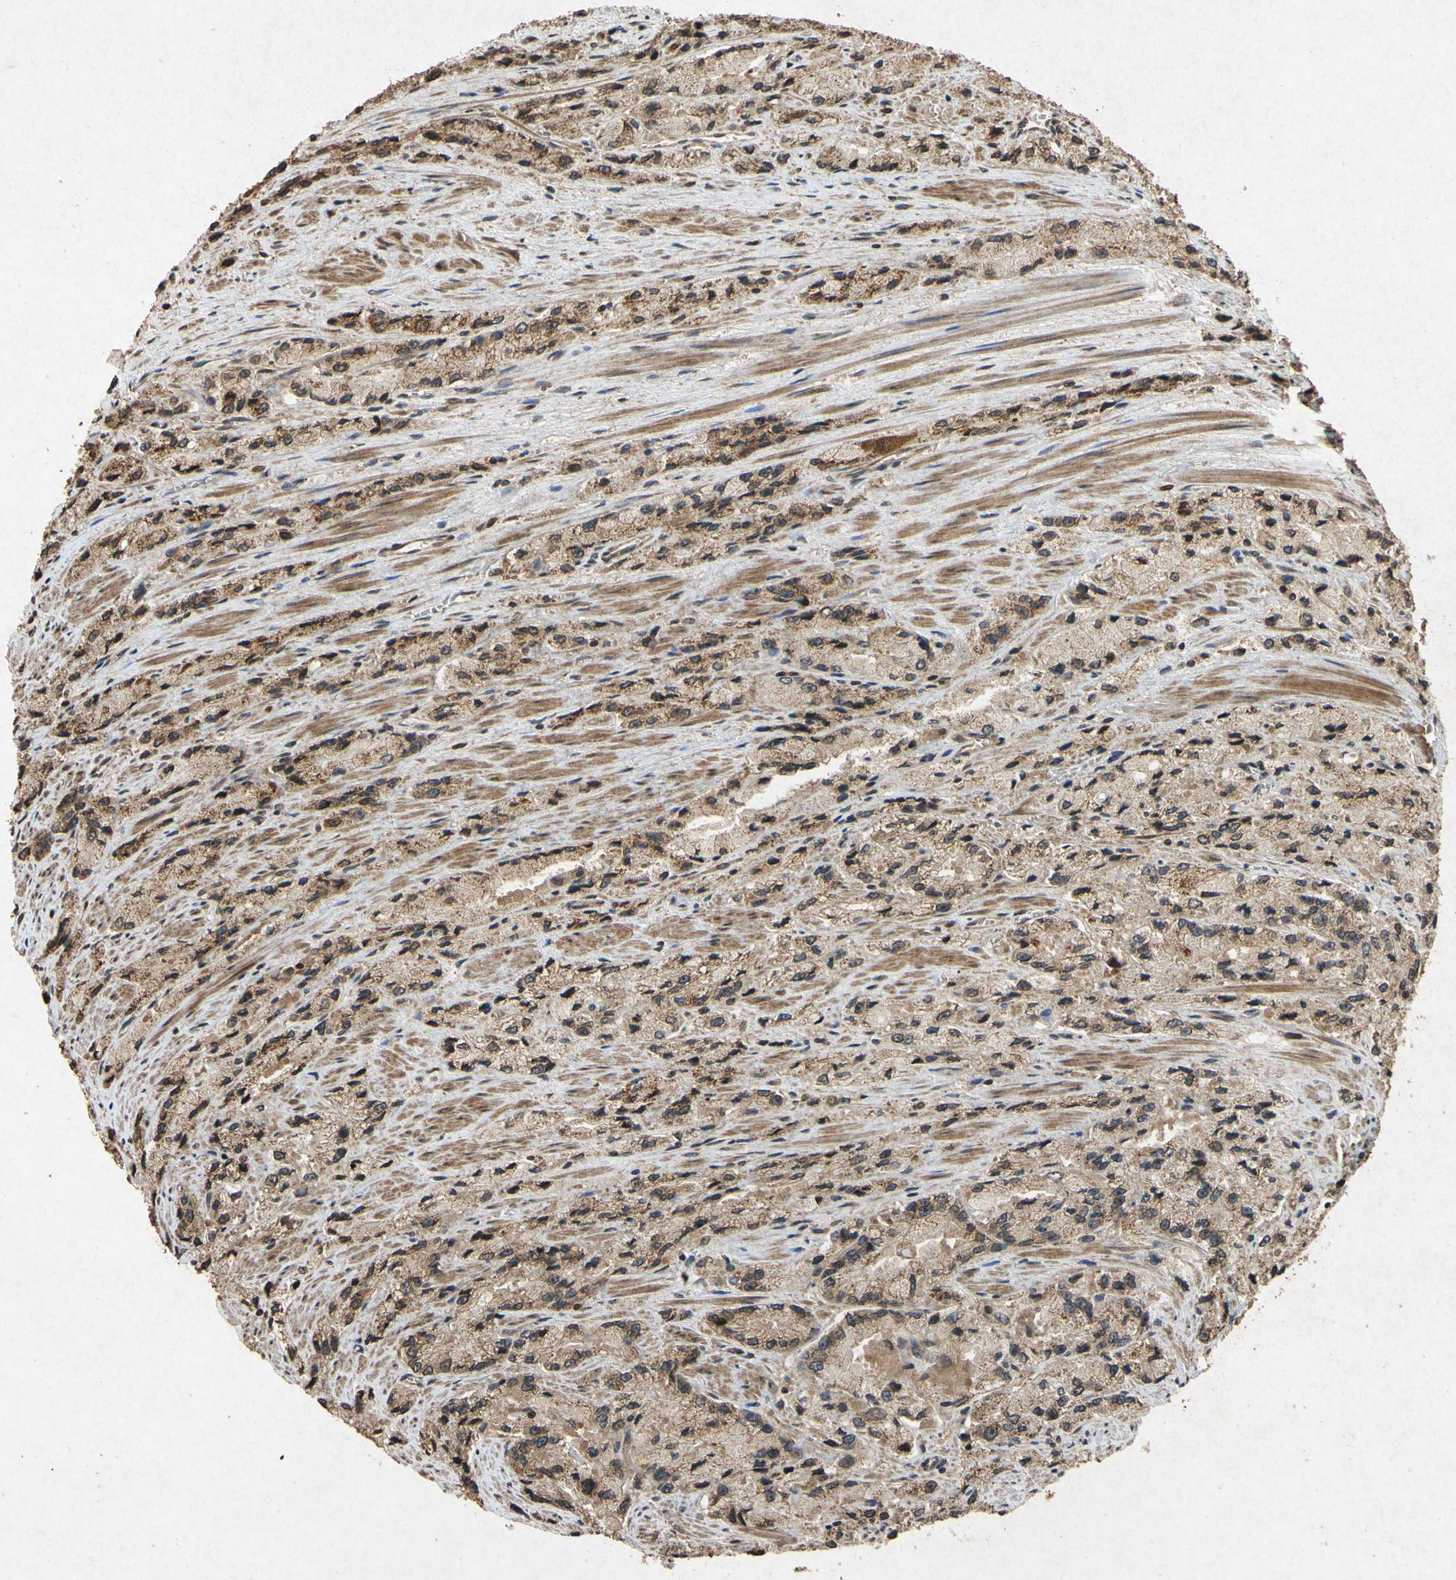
{"staining": {"intensity": "moderate", "quantity": ">75%", "location": "cytoplasmic/membranous"}, "tissue": "prostate cancer", "cell_type": "Tumor cells", "image_type": "cancer", "snomed": [{"axis": "morphology", "description": "Adenocarcinoma, High grade"}, {"axis": "topography", "description": "Prostate"}], "caption": "The immunohistochemical stain labels moderate cytoplasmic/membranous staining in tumor cells of prostate adenocarcinoma (high-grade) tissue. The protein of interest is stained brown, and the nuclei are stained in blue (DAB IHC with brightfield microscopy, high magnification).", "gene": "ATP6V1H", "patient": {"sex": "male", "age": 58}}